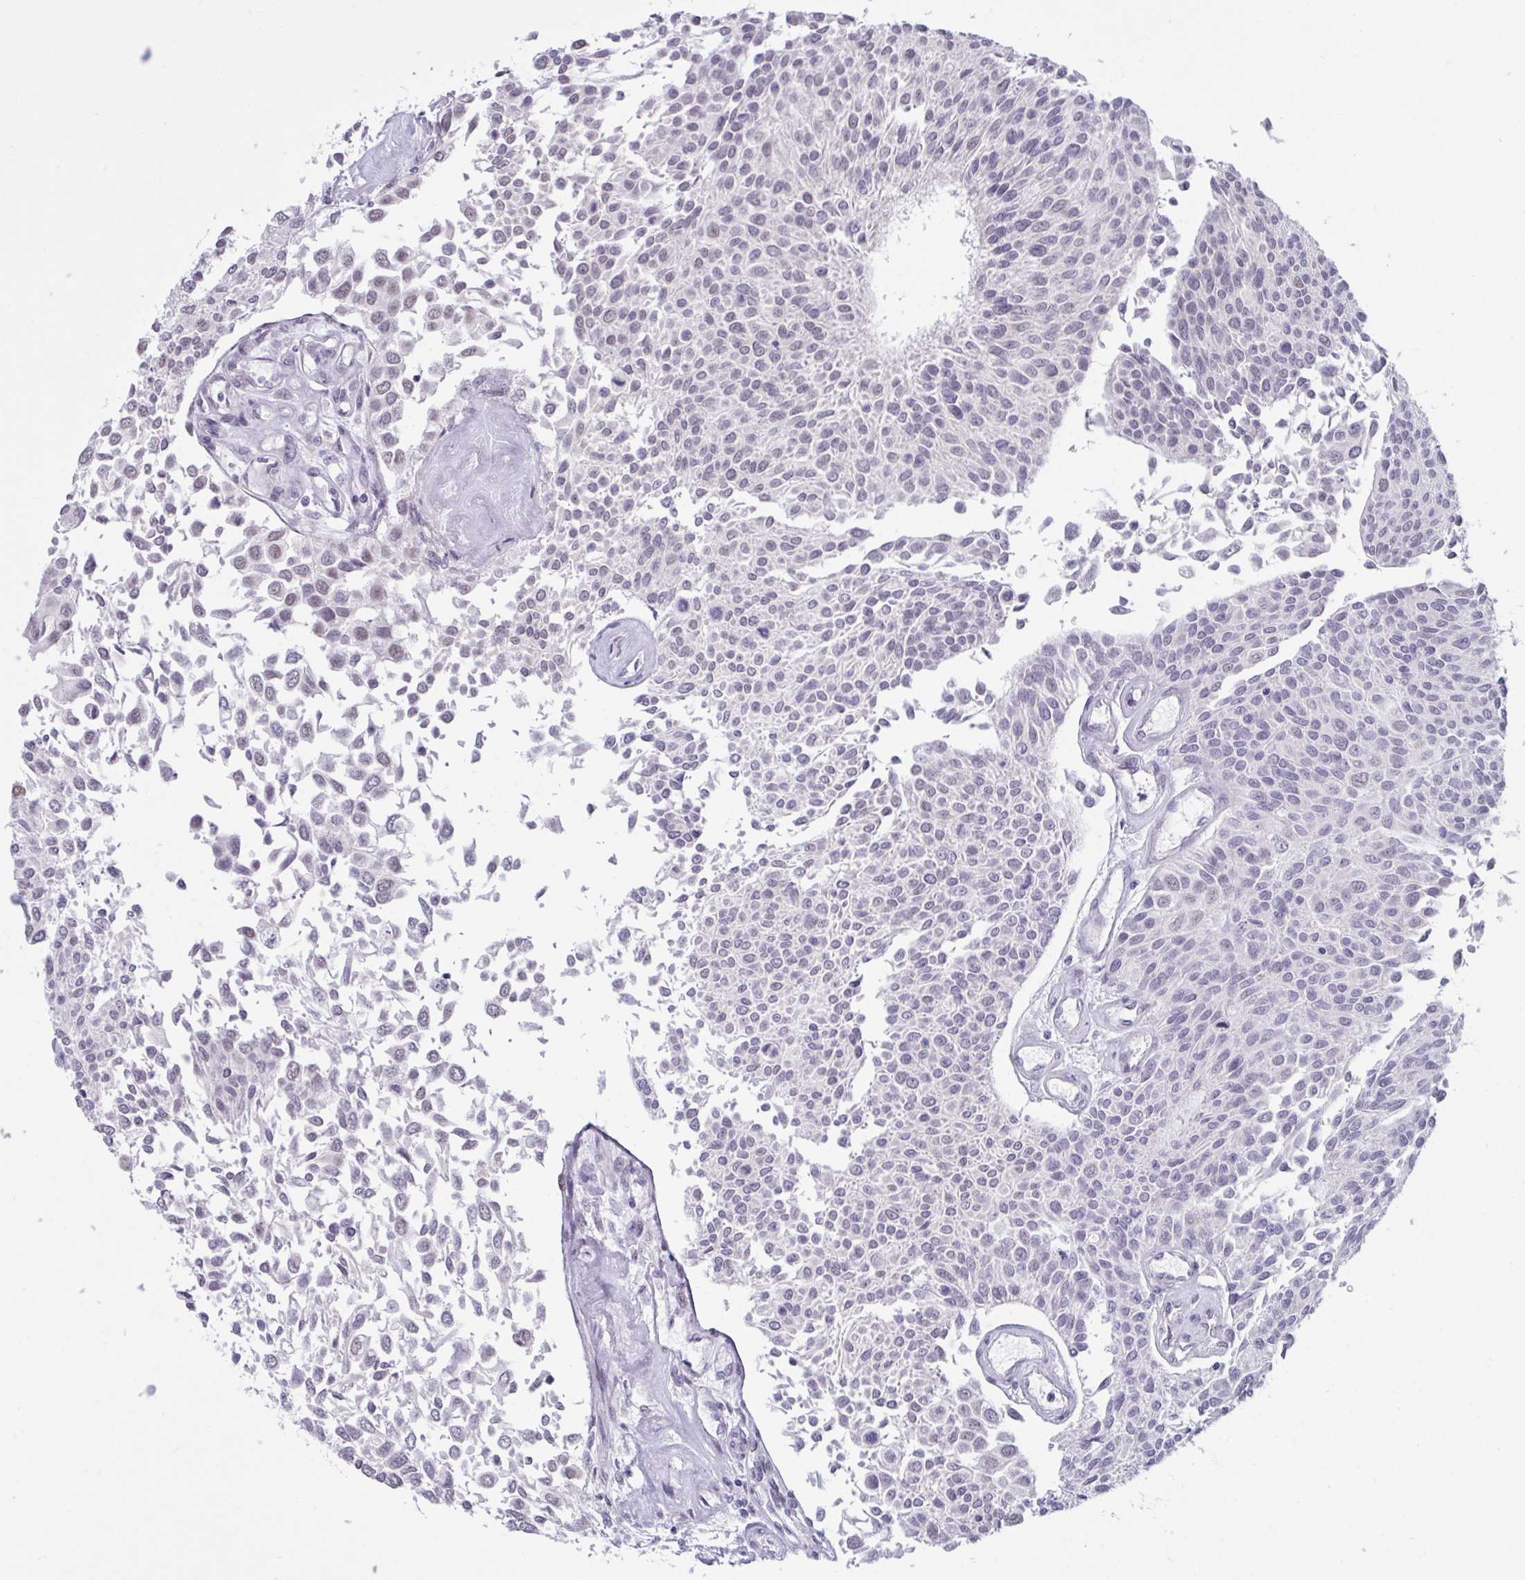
{"staining": {"intensity": "negative", "quantity": "none", "location": "none"}, "tissue": "urothelial cancer", "cell_type": "Tumor cells", "image_type": "cancer", "snomed": [{"axis": "morphology", "description": "Urothelial carcinoma, NOS"}, {"axis": "topography", "description": "Urinary bladder"}], "caption": "IHC histopathology image of urothelial cancer stained for a protein (brown), which displays no positivity in tumor cells.", "gene": "TCEAL8", "patient": {"sex": "male", "age": 55}}